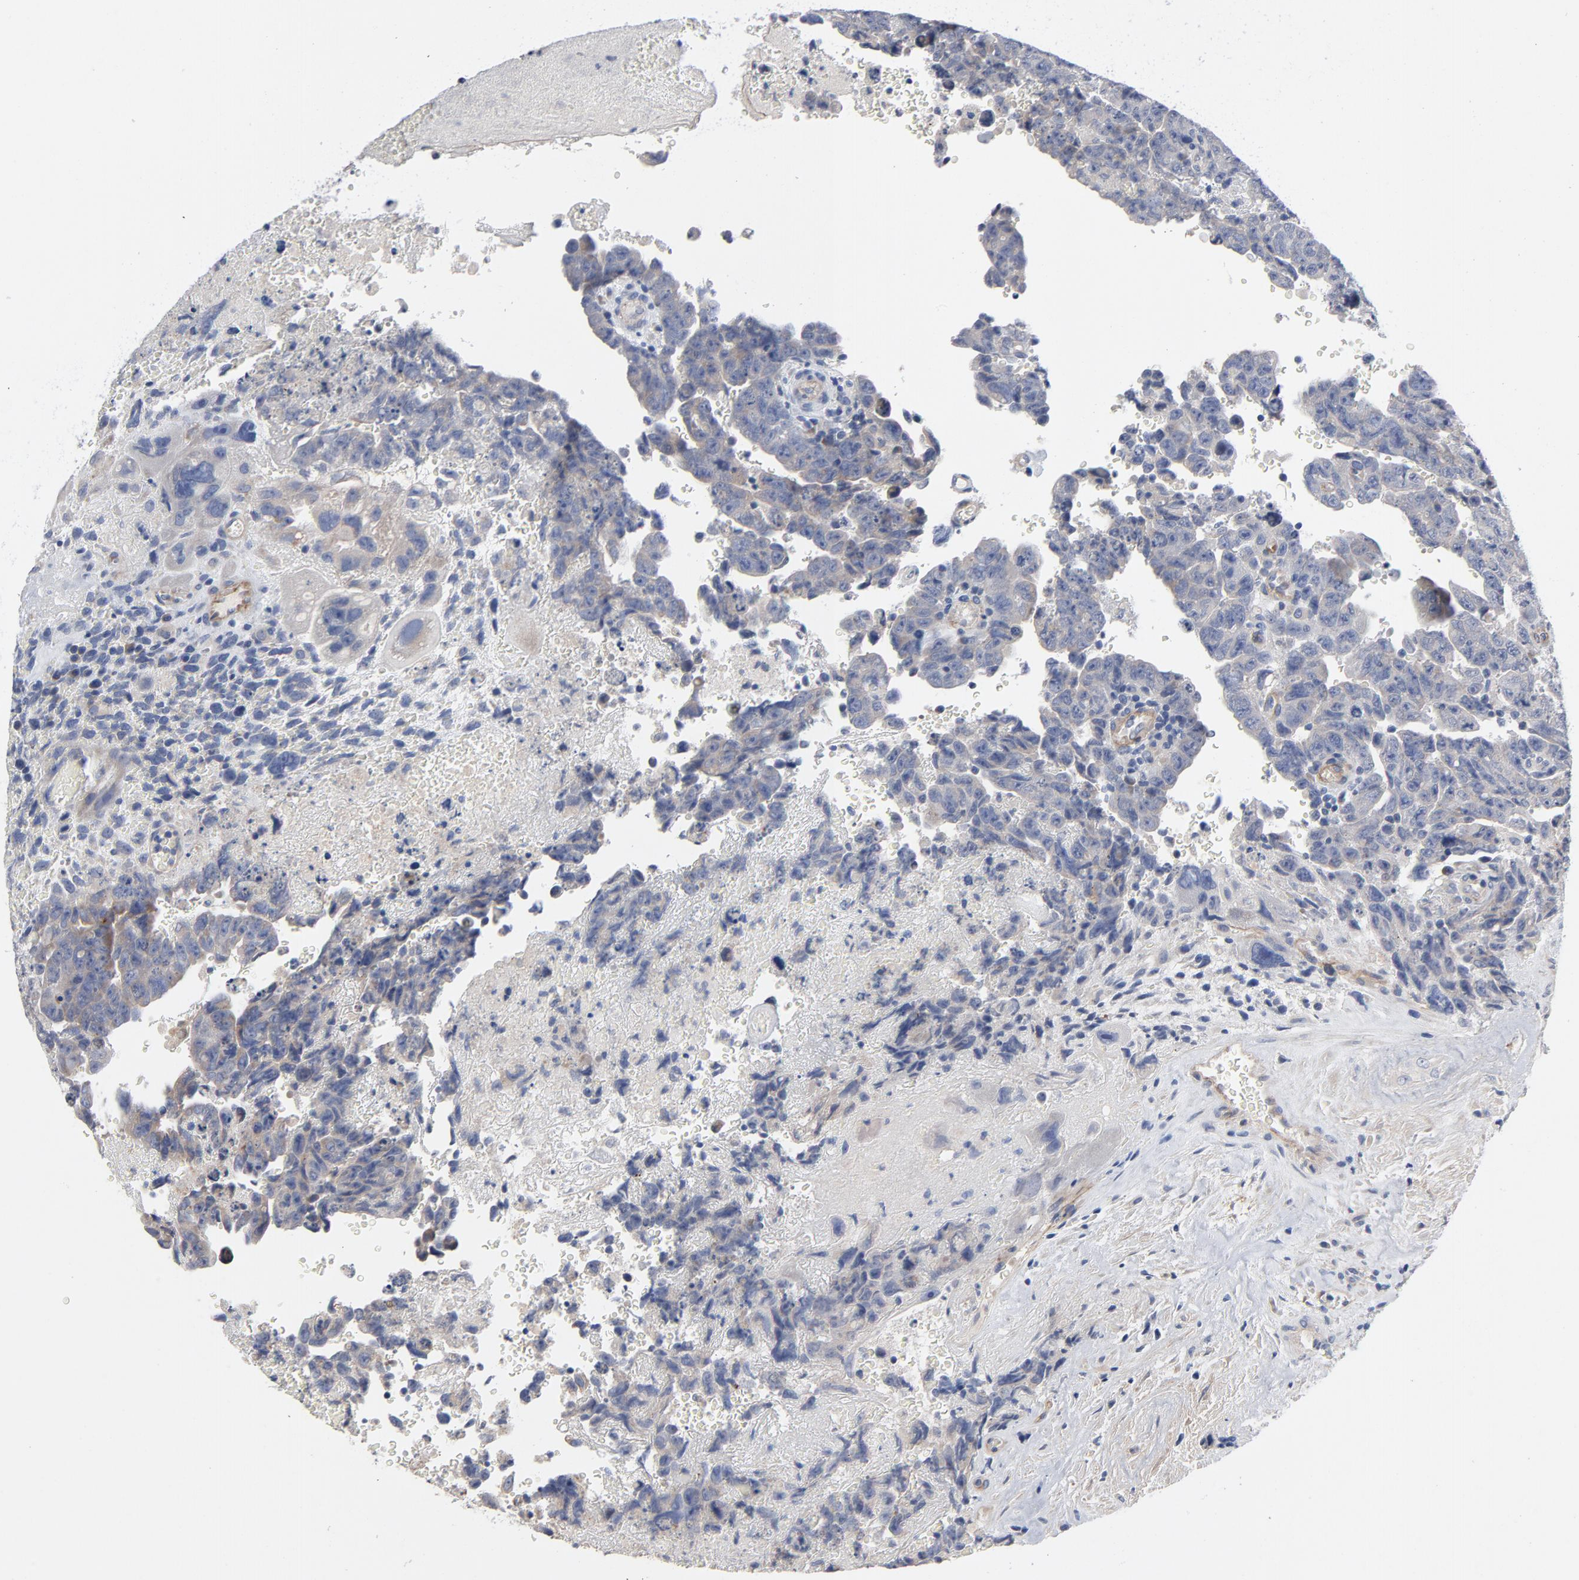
{"staining": {"intensity": "weak", "quantity": "25%-75%", "location": "cytoplasmic/membranous"}, "tissue": "testis cancer", "cell_type": "Tumor cells", "image_type": "cancer", "snomed": [{"axis": "morphology", "description": "Carcinoma, Embryonal, NOS"}, {"axis": "topography", "description": "Testis"}], "caption": "High-power microscopy captured an immunohistochemistry (IHC) photomicrograph of testis embryonal carcinoma, revealing weak cytoplasmic/membranous expression in about 25%-75% of tumor cells.", "gene": "CCDC134", "patient": {"sex": "male", "age": 28}}